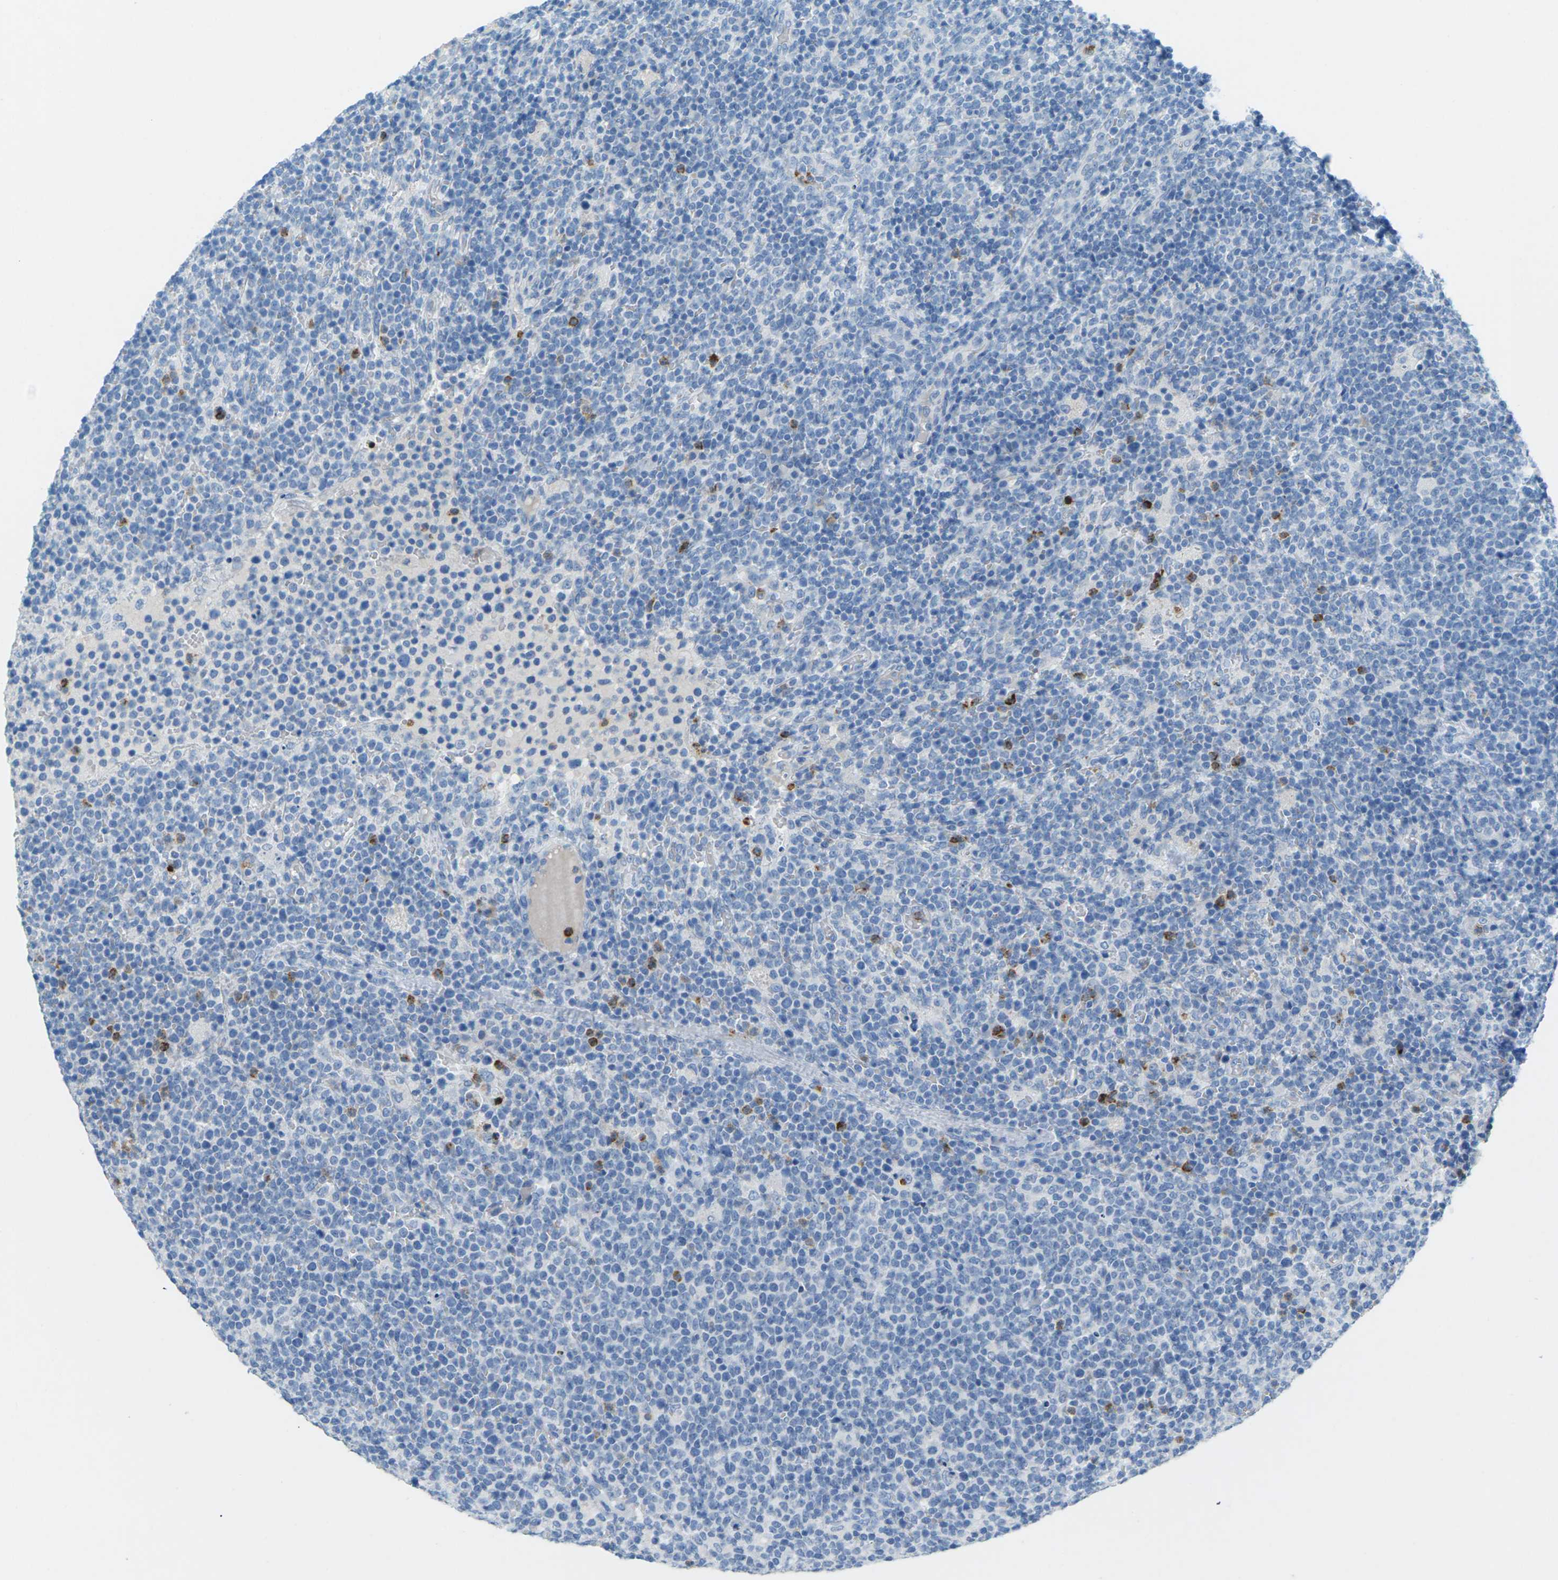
{"staining": {"intensity": "negative", "quantity": "none", "location": "none"}, "tissue": "lymphoma", "cell_type": "Tumor cells", "image_type": "cancer", "snomed": [{"axis": "morphology", "description": "Malignant lymphoma, non-Hodgkin's type, High grade"}, {"axis": "topography", "description": "Lymph node"}], "caption": "Tumor cells are negative for brown protein staining in lymphoma.", "gene": "CDH16", "patient": {"sex": "male", "age": 61}}